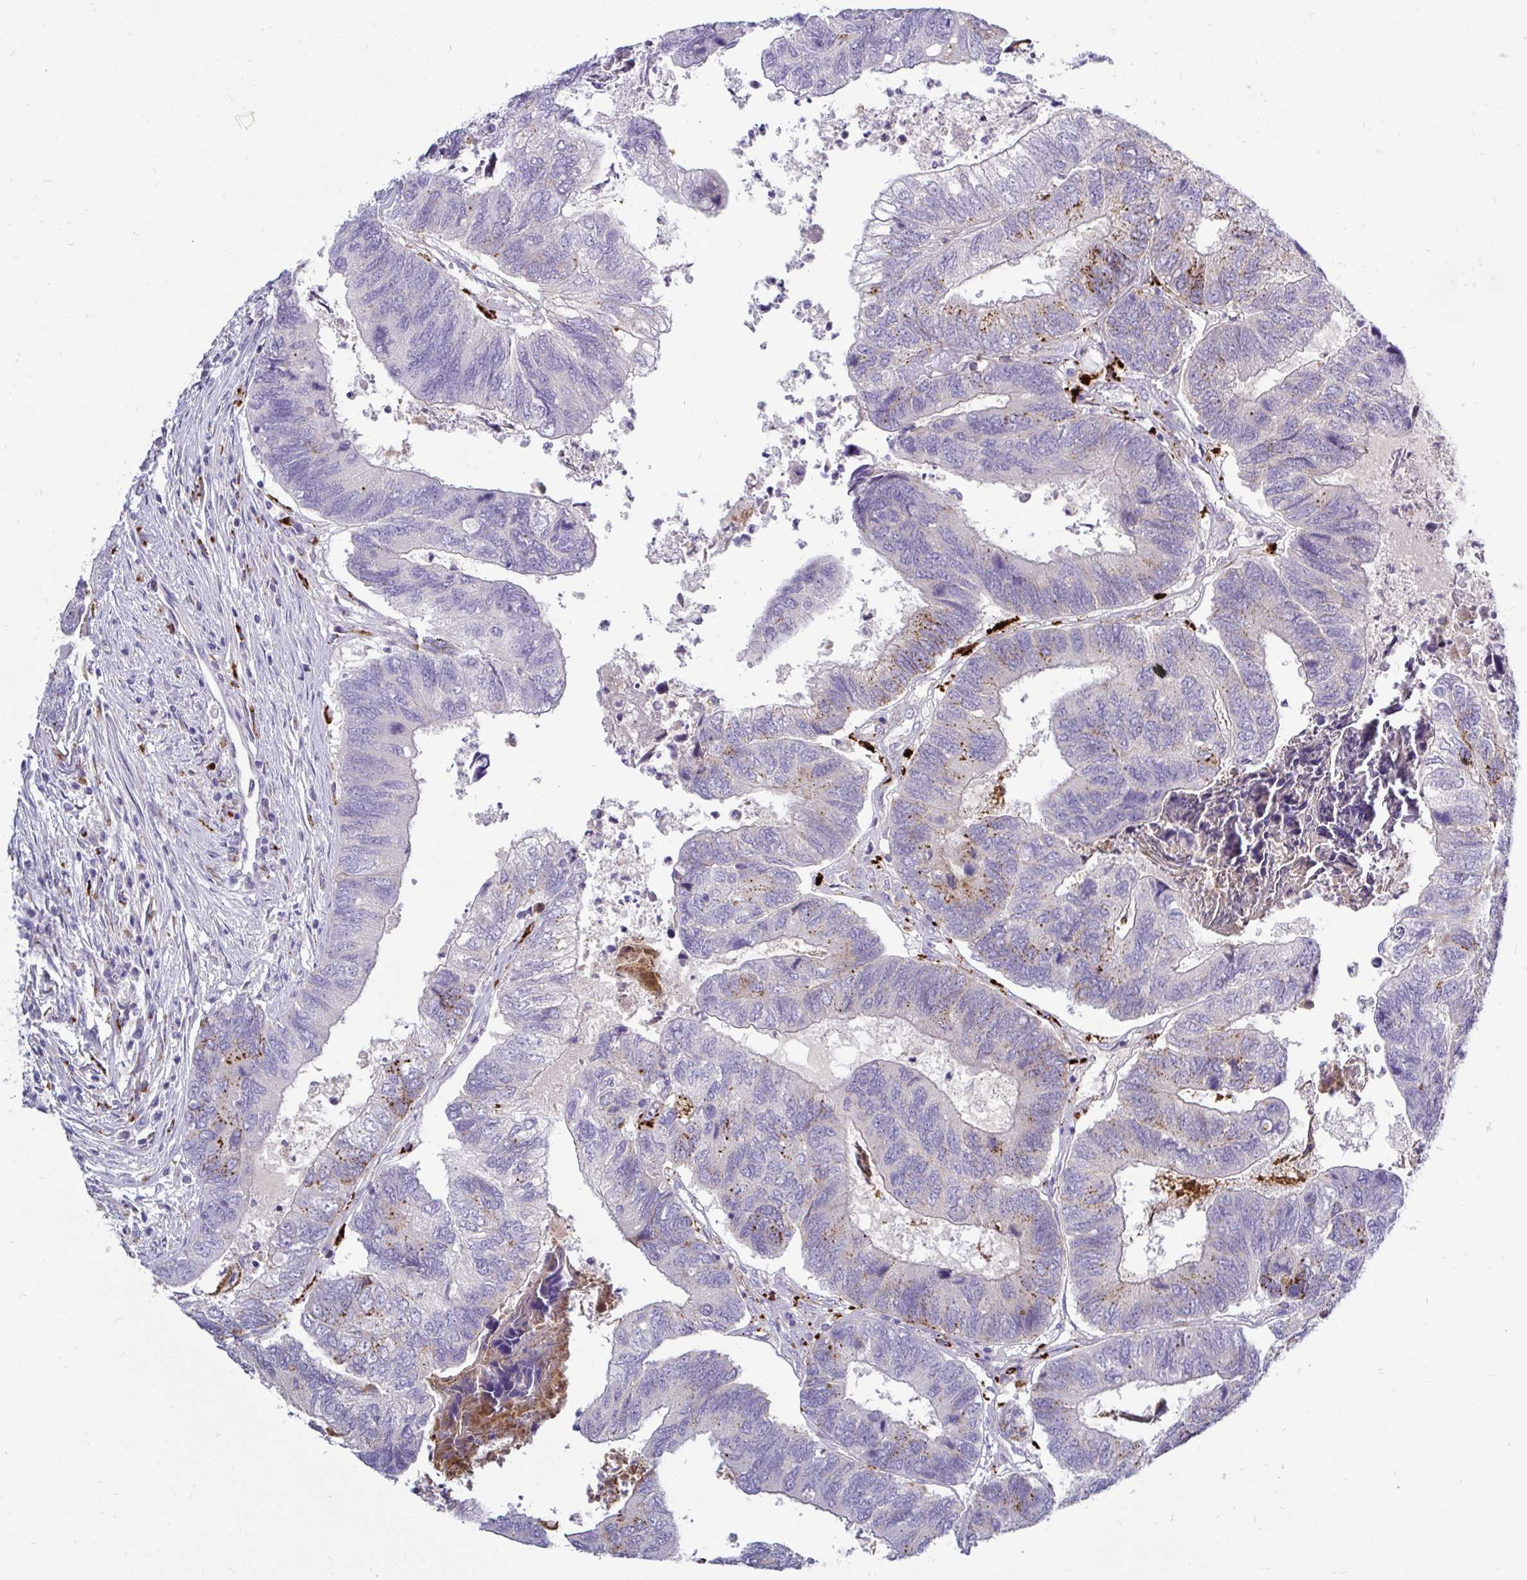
{"staining": {"intensity": "moderate", "quantity": "<25%", "location": "cytoplasmic/membranous"}, "tissue": "colorectal cancer", "cell_type": "Tumor cells", "image_type": "cancer", "snomed": [{"axis": "morphology", "description": "Adenocarcinoma, NOS"}, {"axis": "topography", "description": "Colon"}], "caption": "Protein staining of adenocarcinoma (colorectal) tissue displays moderate cytoplasmic/membranous positivity in about <25% of tumor cells. (Stains: DAB (3,3'-diaminobenzidine) in brown, nuclei in blue, Microscopy: brightfield microscopy at high magnification).", "gene": "CTSZ", "patient": {"sex": "female", "age": 67}}